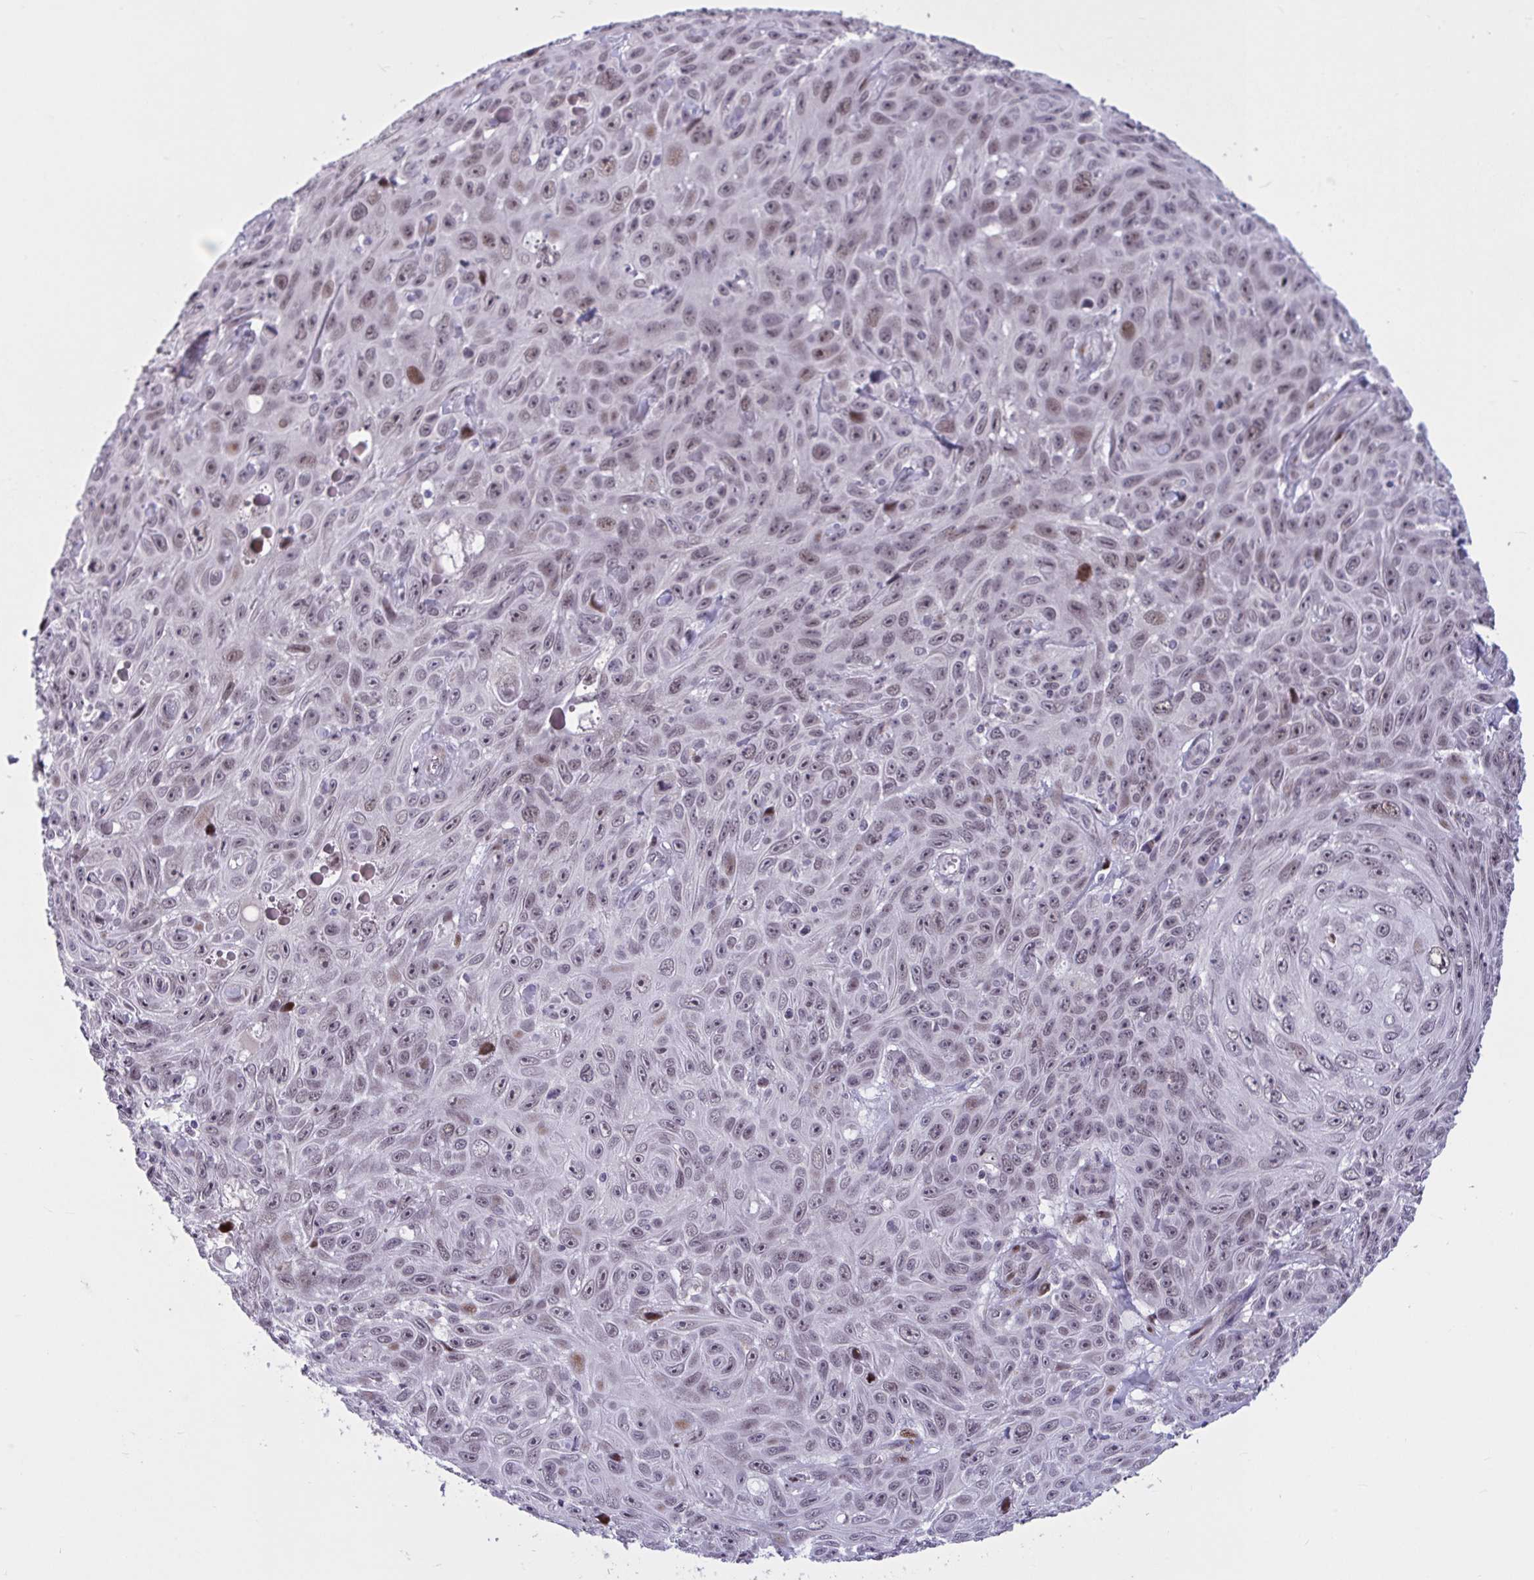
{"staining": {"intensity": "moderate", "quantity": ">75%", "location": "nuclear"}, "tissue": "skin cancer", "cell_type": "Tumor cells", "image_type": "cancer", "snomed": [{"axis": "morphology", "description": "Squamous cell carcinoma, NOS"}, {"axis": "topography", "description": "Skin"}], "caption": "A micrograph of skin cancer (squamous cell carcinoma) stained for a protein reveals moderate nuclear brown staining in tumor cells.", "gene": "RBL1", "patient": {"sex": "male", "age": 82}}